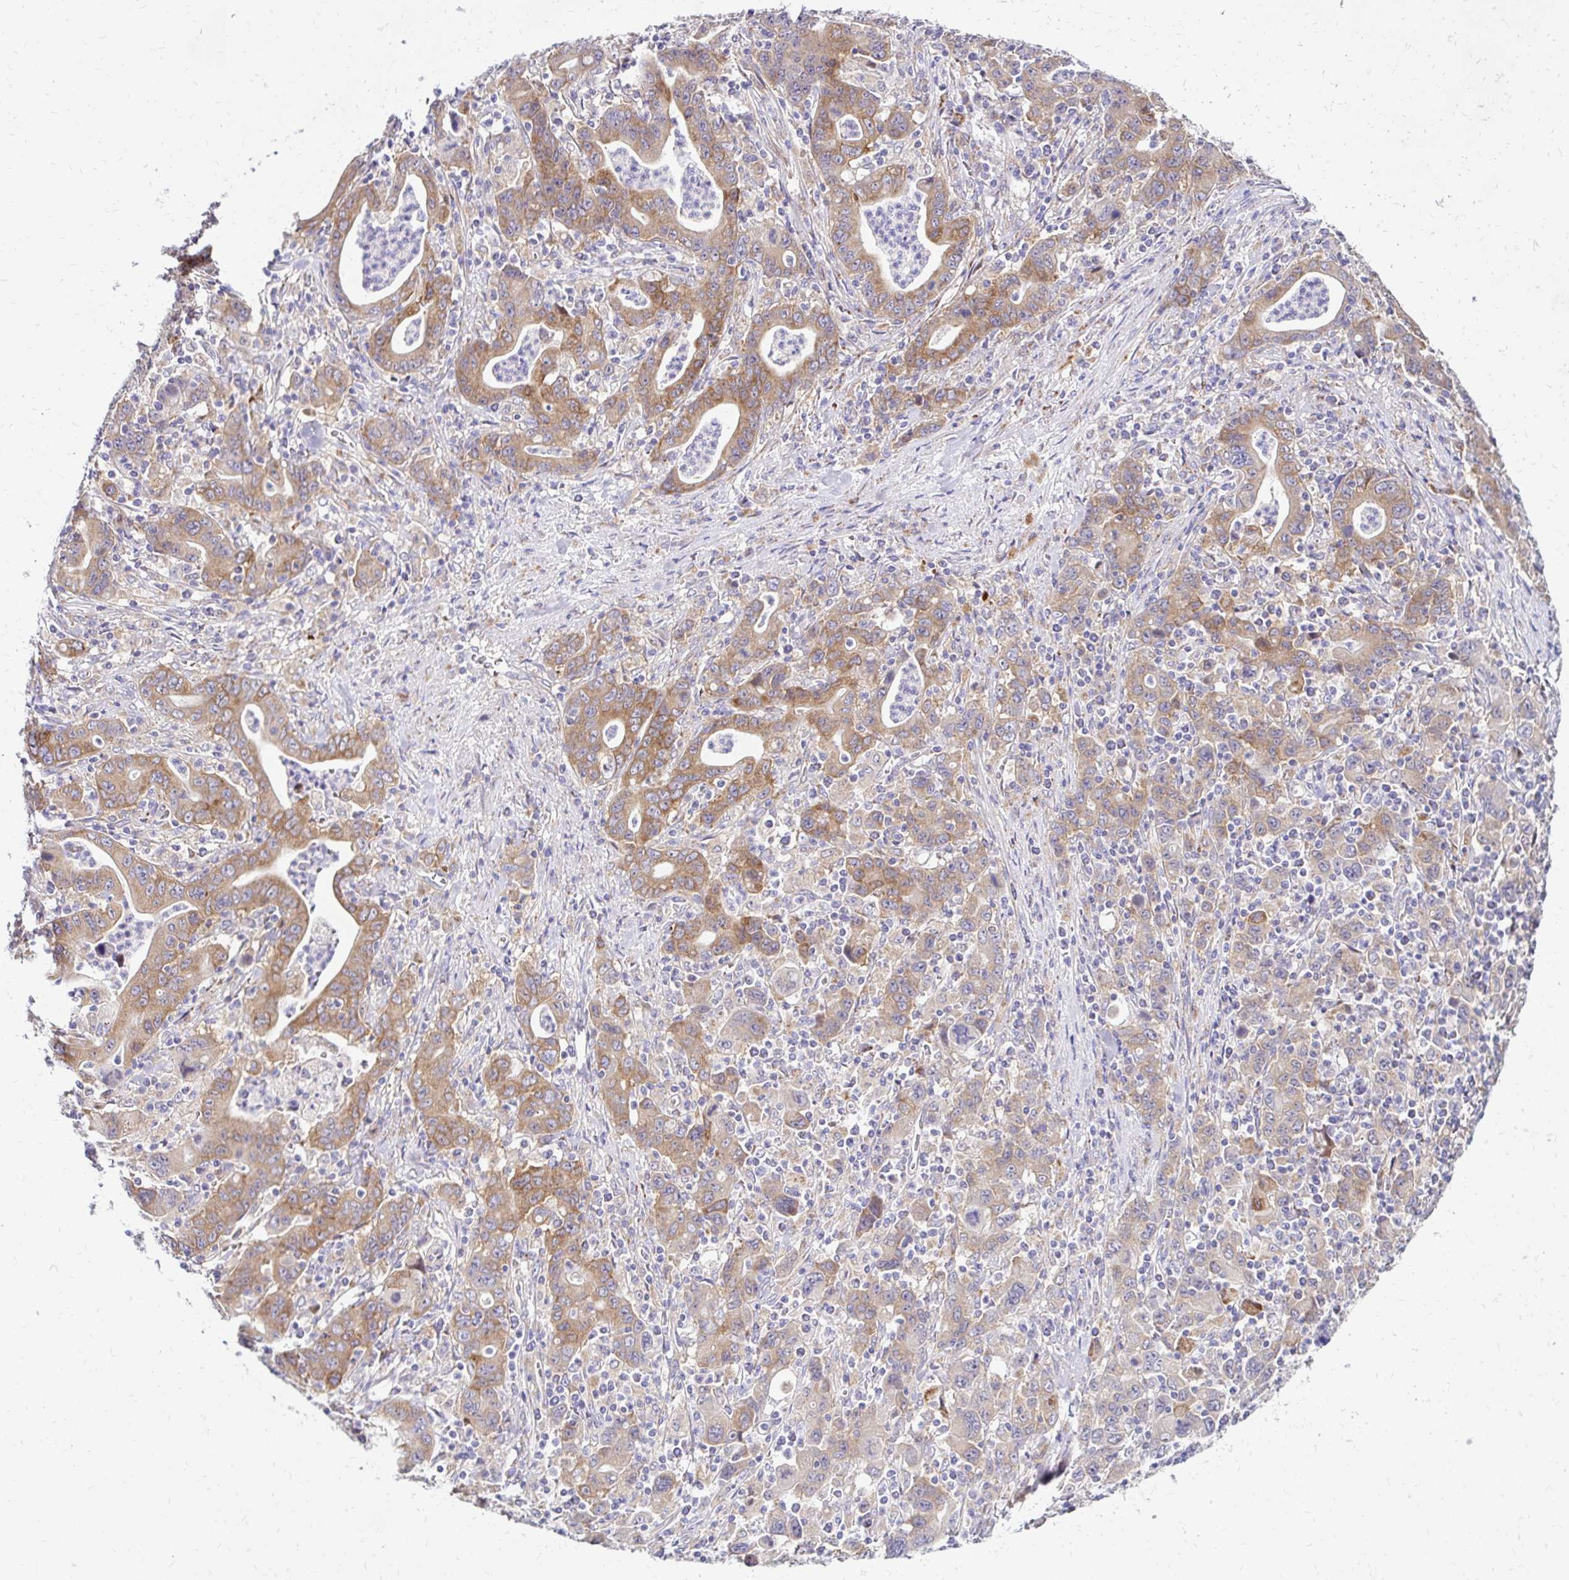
{"staining": {"intensity": "moderate", "quantity": "25%-75%", "location": "cytoplasmic/membranous"}, "tissue": "stomach cancer", "cell_type": "Tumor cells", "image_type": "cancer", "snomed": [{"axis": "morphology", "description": "Adenocarcinoma, NOS"}, {"axis": "topography", "description": "Stomach, upper"}], "caption": "Stomach adenocarcinoma stained for a protein demonstrates moderate cytoplasmic/membranous positivity in tumor cells.", "gene": "IDUA", "patient": {"sex": "male", "age": 69}}